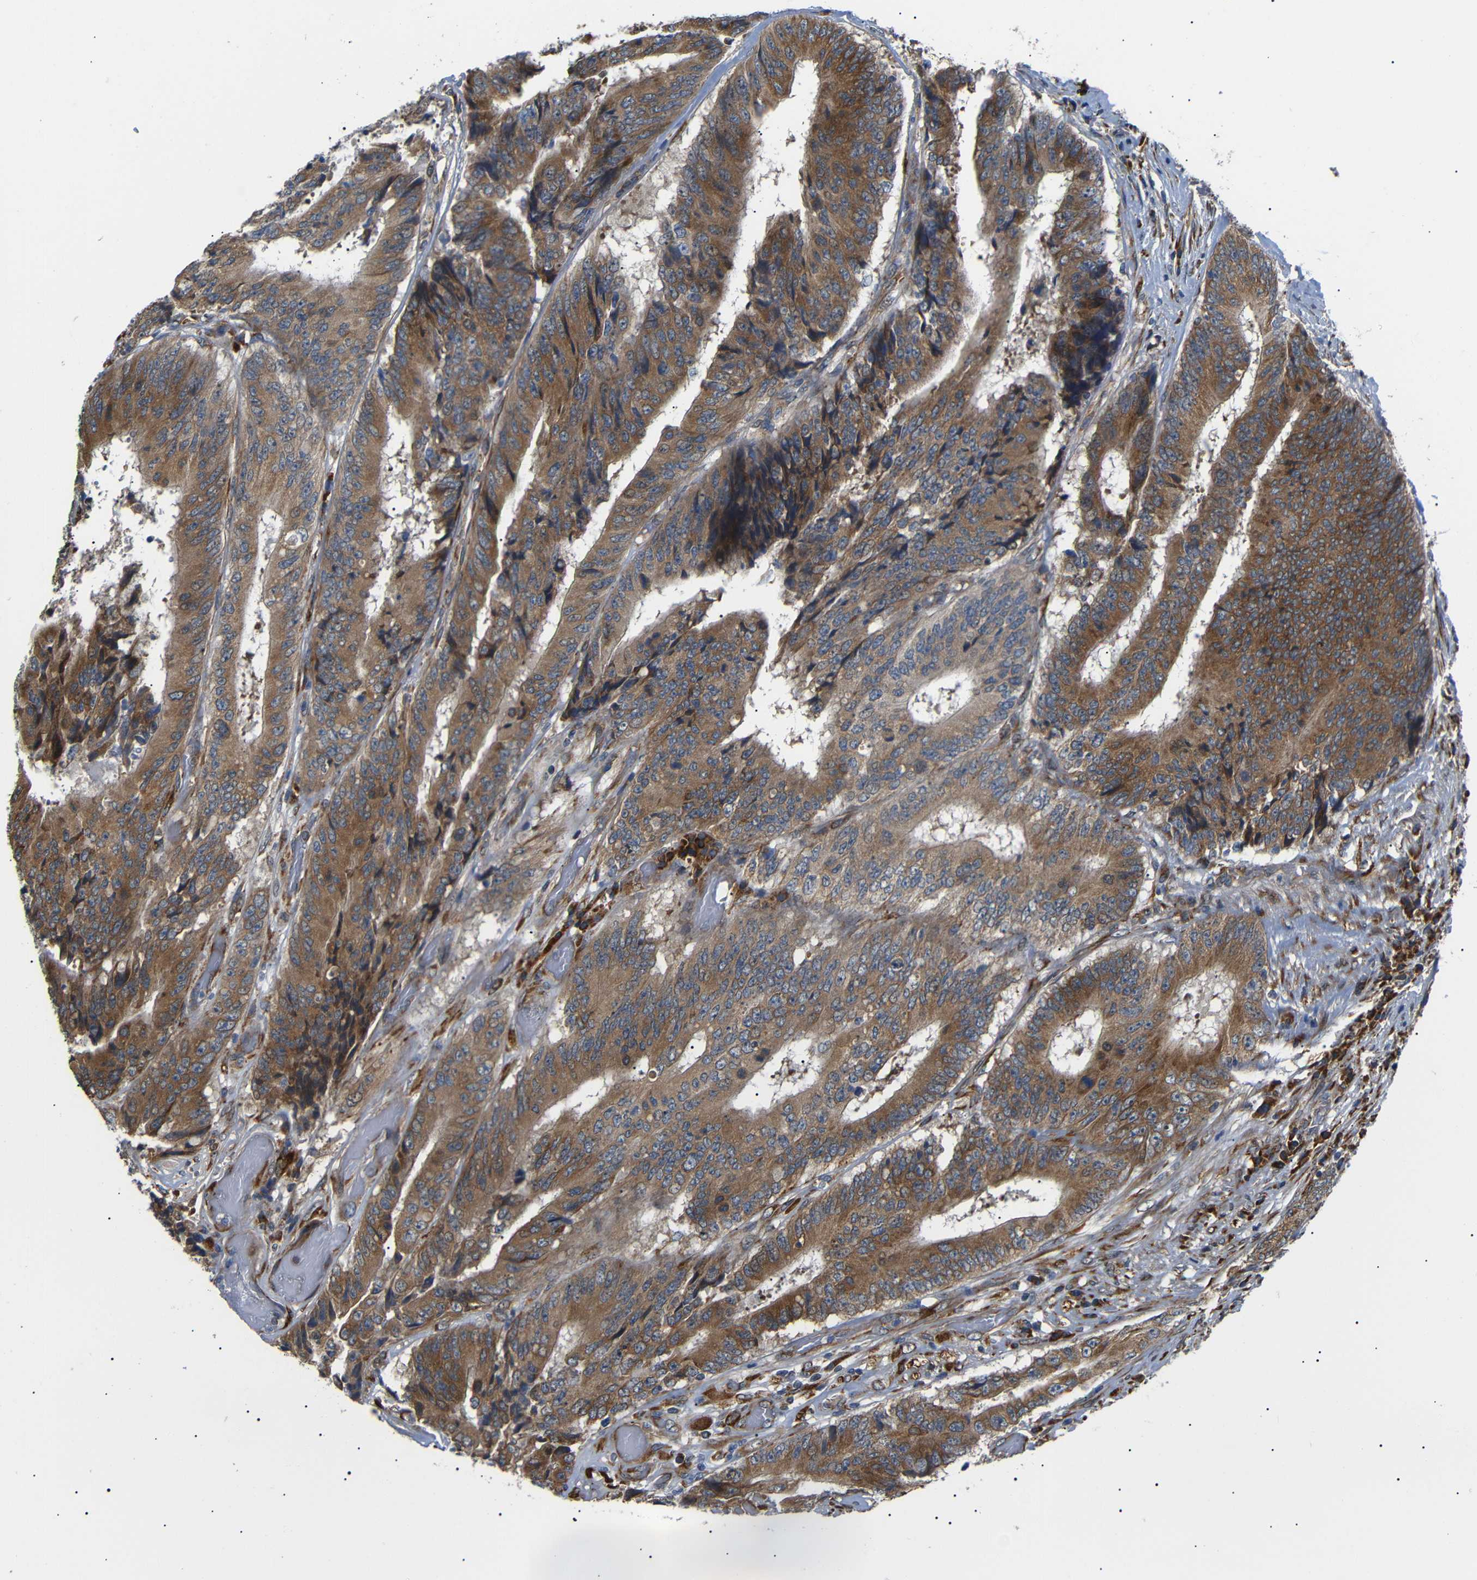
{"staining": {"intensity": "moderate", "quantity": ">75%", "location": "cytoplasmic/membranous"}, "tissue": "colorectal cancer", "cell_type": "Tumor cells", "image_type": "cancer", "snomed": [{"axis": "morphology", "description": "Adenocarcinoma, NOS"}, {"axis": "topography", "description": "Rectum"}], "caption": "This photomicrograph reveals adenocarcinoma (colorectal) stained with immunohistochemistry (IHC) to label a protein in brown. The cytoplasmic/membranous of tumor cells show moderate positivity for the protein. Nuclei are counter-stained blue.", "gene": "KANK4", "patient": {"sex": "male", "age": 72}}